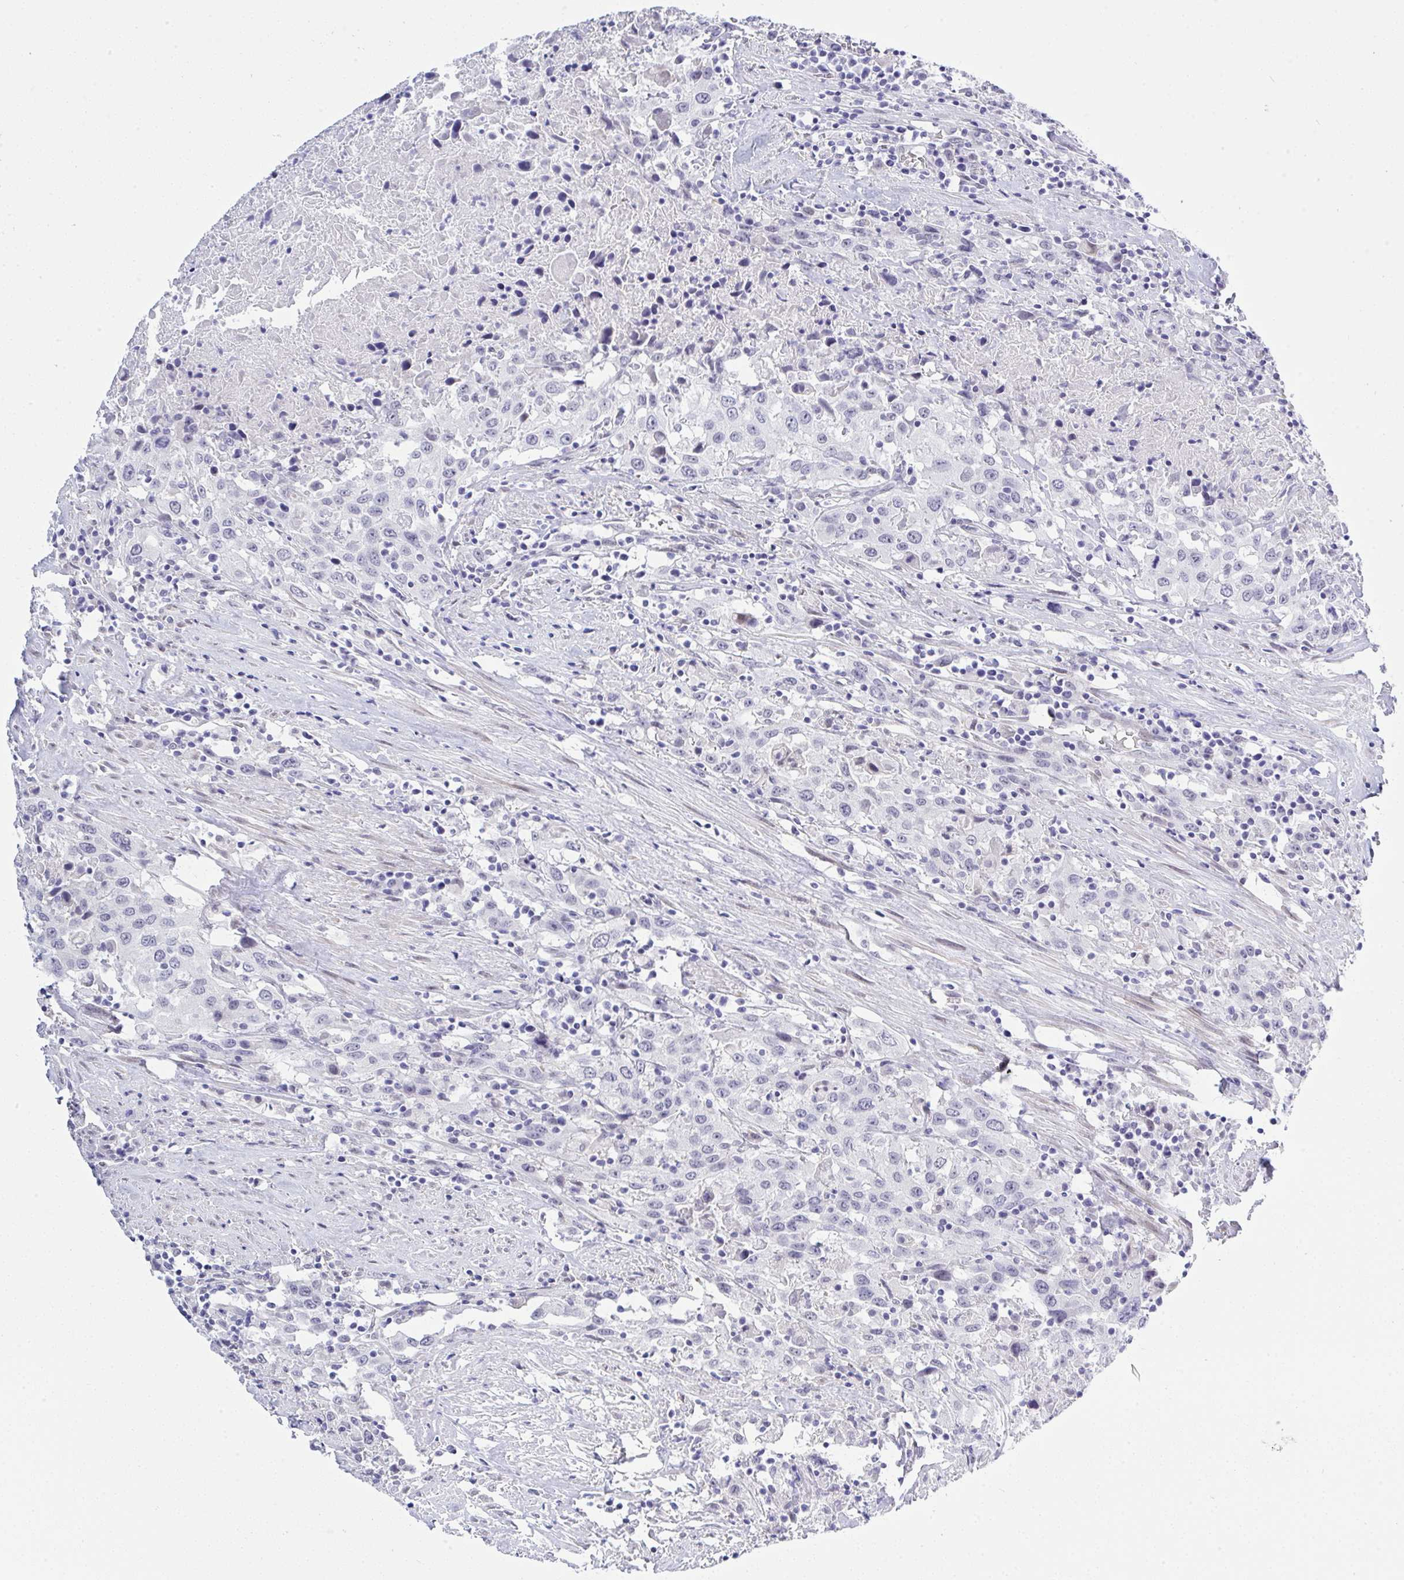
{"staining": {"intensity": "negative", "quantity": "none", "location": "none"}, "tissue": "urothelial cancer", "cell_type": "Tumor cells", "image_type": "cancer", "snomed": [{"axis": "morphology", "description": "Urothelial carcinoma, High grade"}, {"axis": "topography", "description": "Urinary bladder"}], "caption": "This is a histopathology image of immunohistochemistry (IHC) staining of urothelial carcinoma (high-grade), which shows no expression in tumor cells.", "gene": "MFSD4A", "patient": {"sex": "male", "age": 61}}